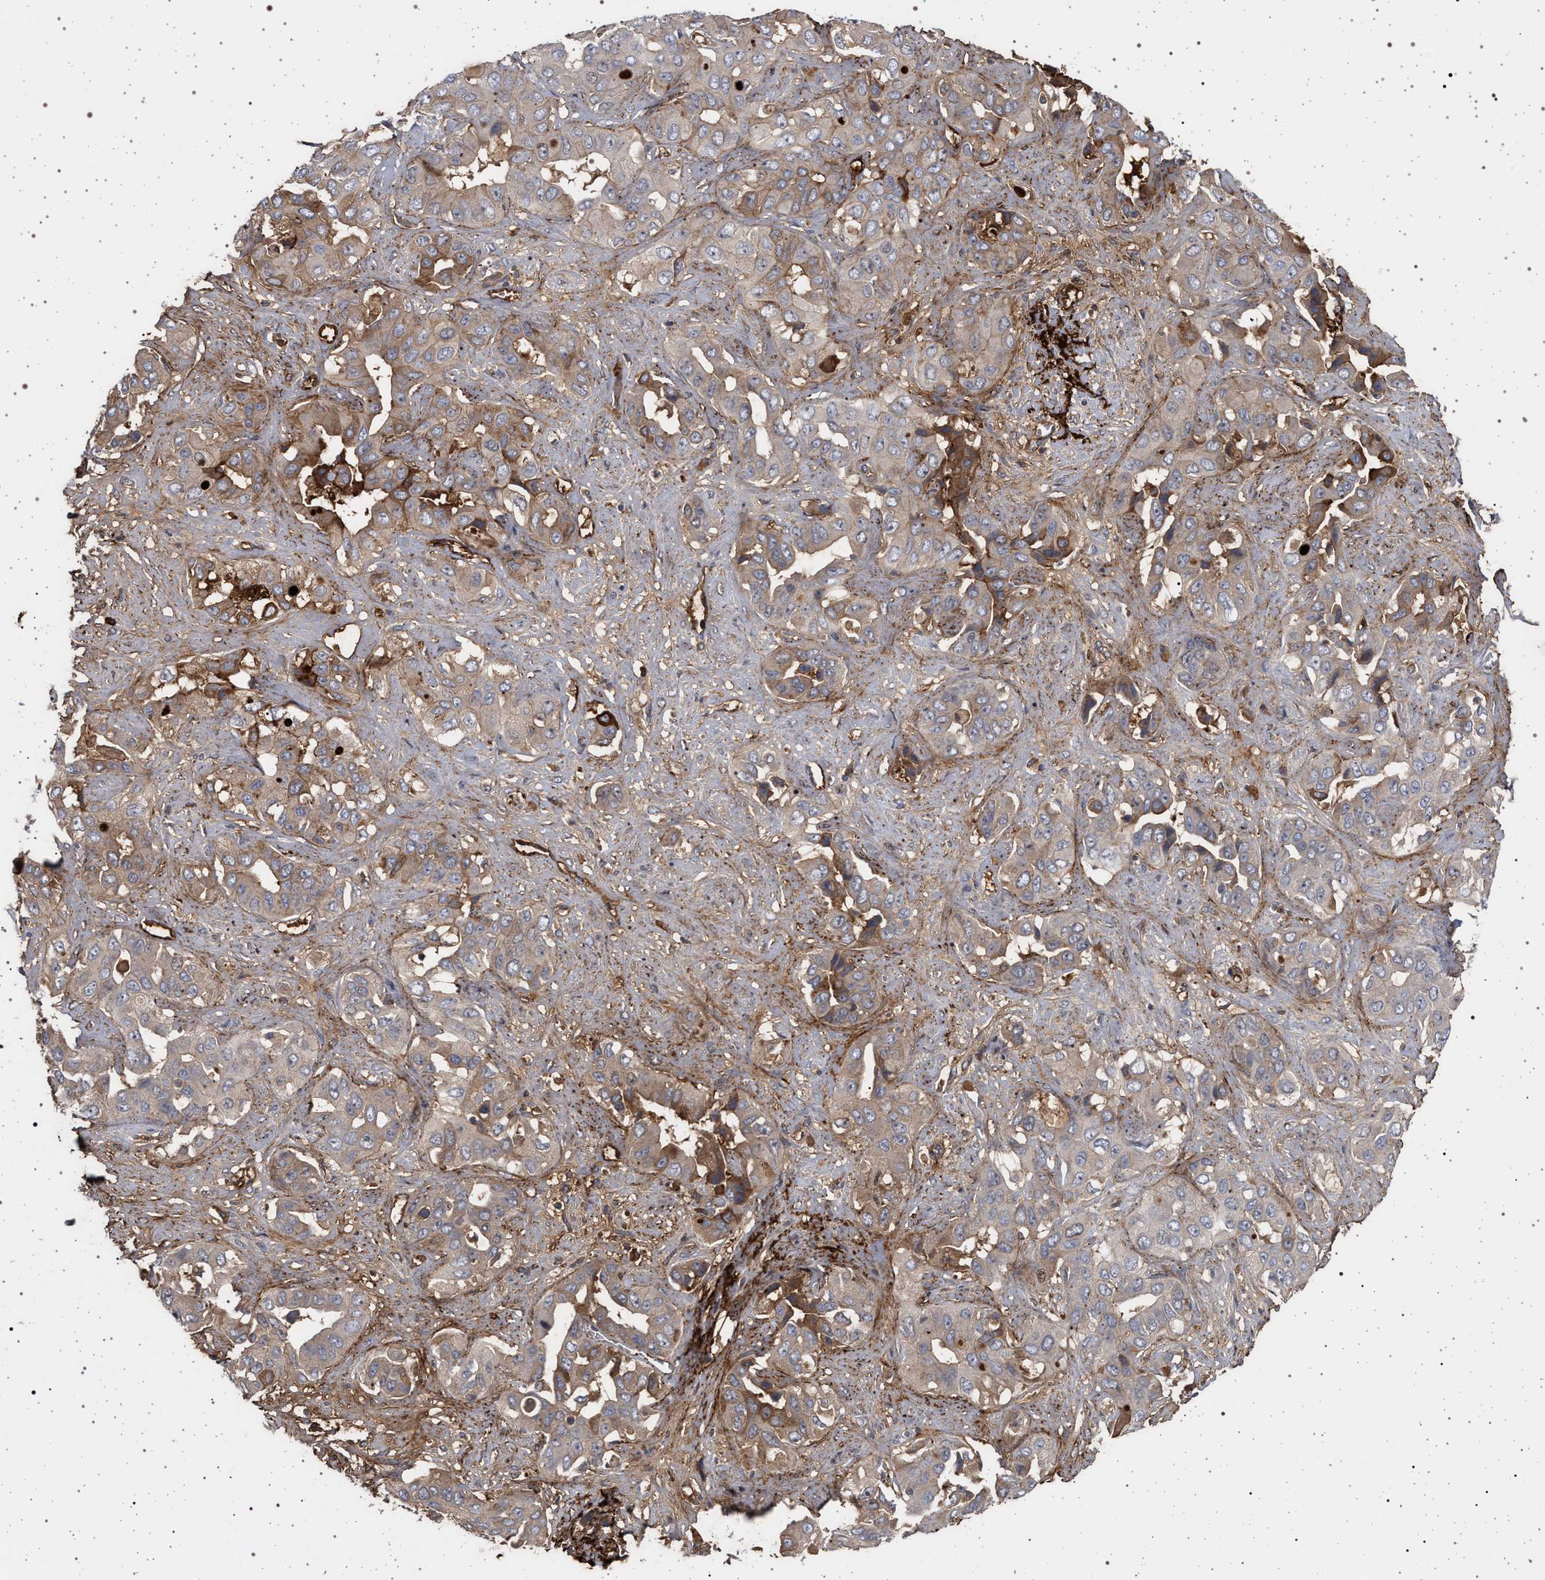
{"staining": {"intensity": "weak", "quantity": "25%-75%", "location": "cytoplasmic/membranous"}, "tissue": "liver cancer", "cell_type": "Tumor cells", "image_type": "cancer", "snomed": [{"axis": "morphology", "description": "Cholangiocarcinoma"}, {"axis": "topography", "description": "Liver"}], "caption": "Liver cholangiocarcinoma stained with DAB (3,3'-diaminobenzidine) immunohistochemistry shows low levels of weak cytoplasmic/membranous positivity in approximately 25%-75% of tumor cells.", "gene": "RBM48", "patient": {"sex": "female", "age": 52}}